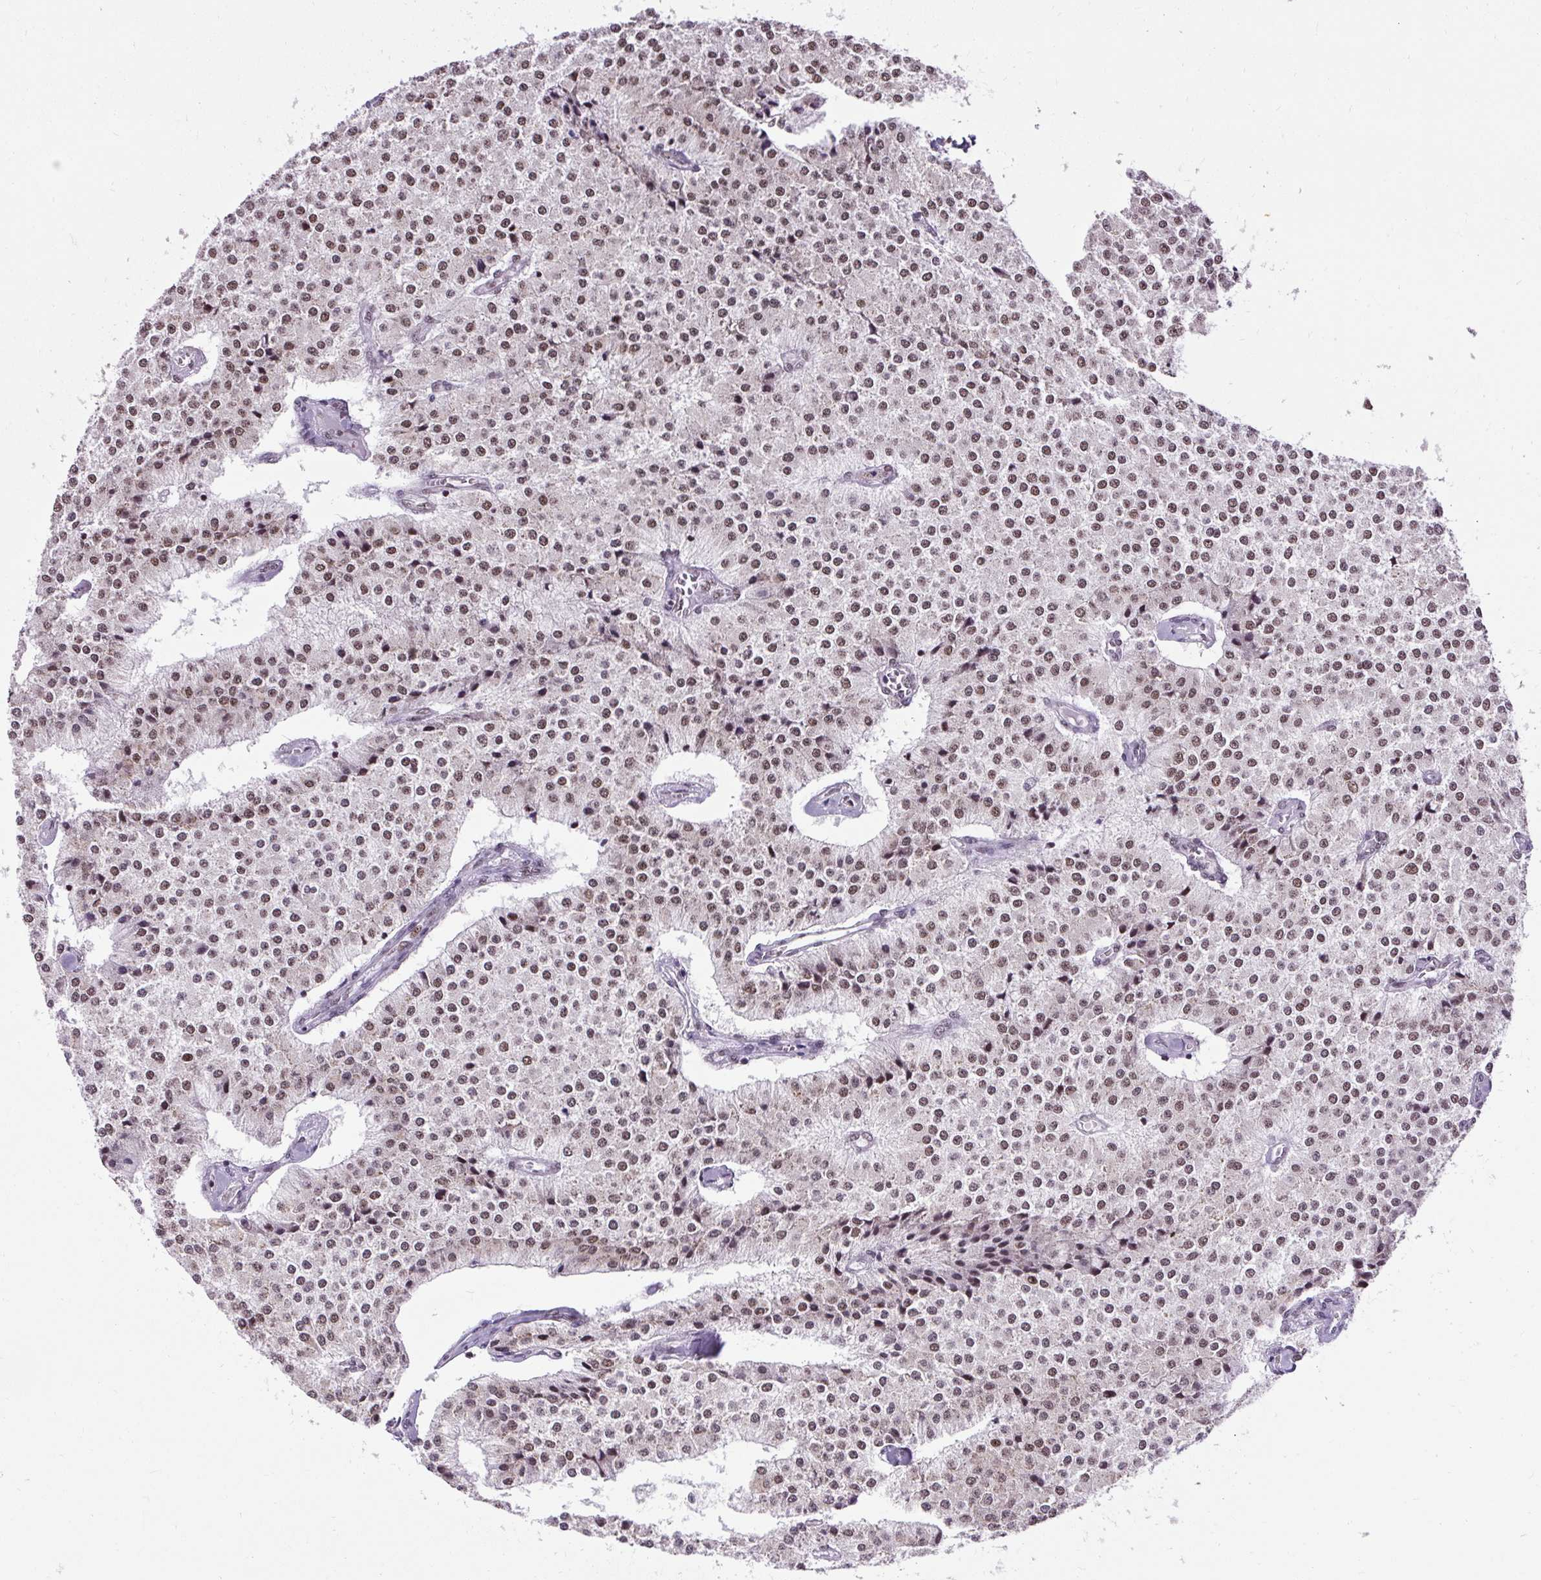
{"staining": {"intensity": "moderate", "quantity": ">75%", "location": "nuclear"}, "tissue": "carcinoid", "cell_type": "Tumor cells", "image_type": "cancer", "snomed": [{"axis": "morphology", "description": "Carcinoid, malignant, NOS"}, {"axis": "topography", "description": "Colon"}], "caption": "Carcinoid tissue displays moderate nuclear positivity in approximately >75% of tumor cells The staining was performed using DAB to visualize the protein expression in brown, while the nuclei were stained in blue with hematoxylin (Magnification: 20x).", "gene": "ZNF672", "patient": {"sex": "female", "age": 52}}